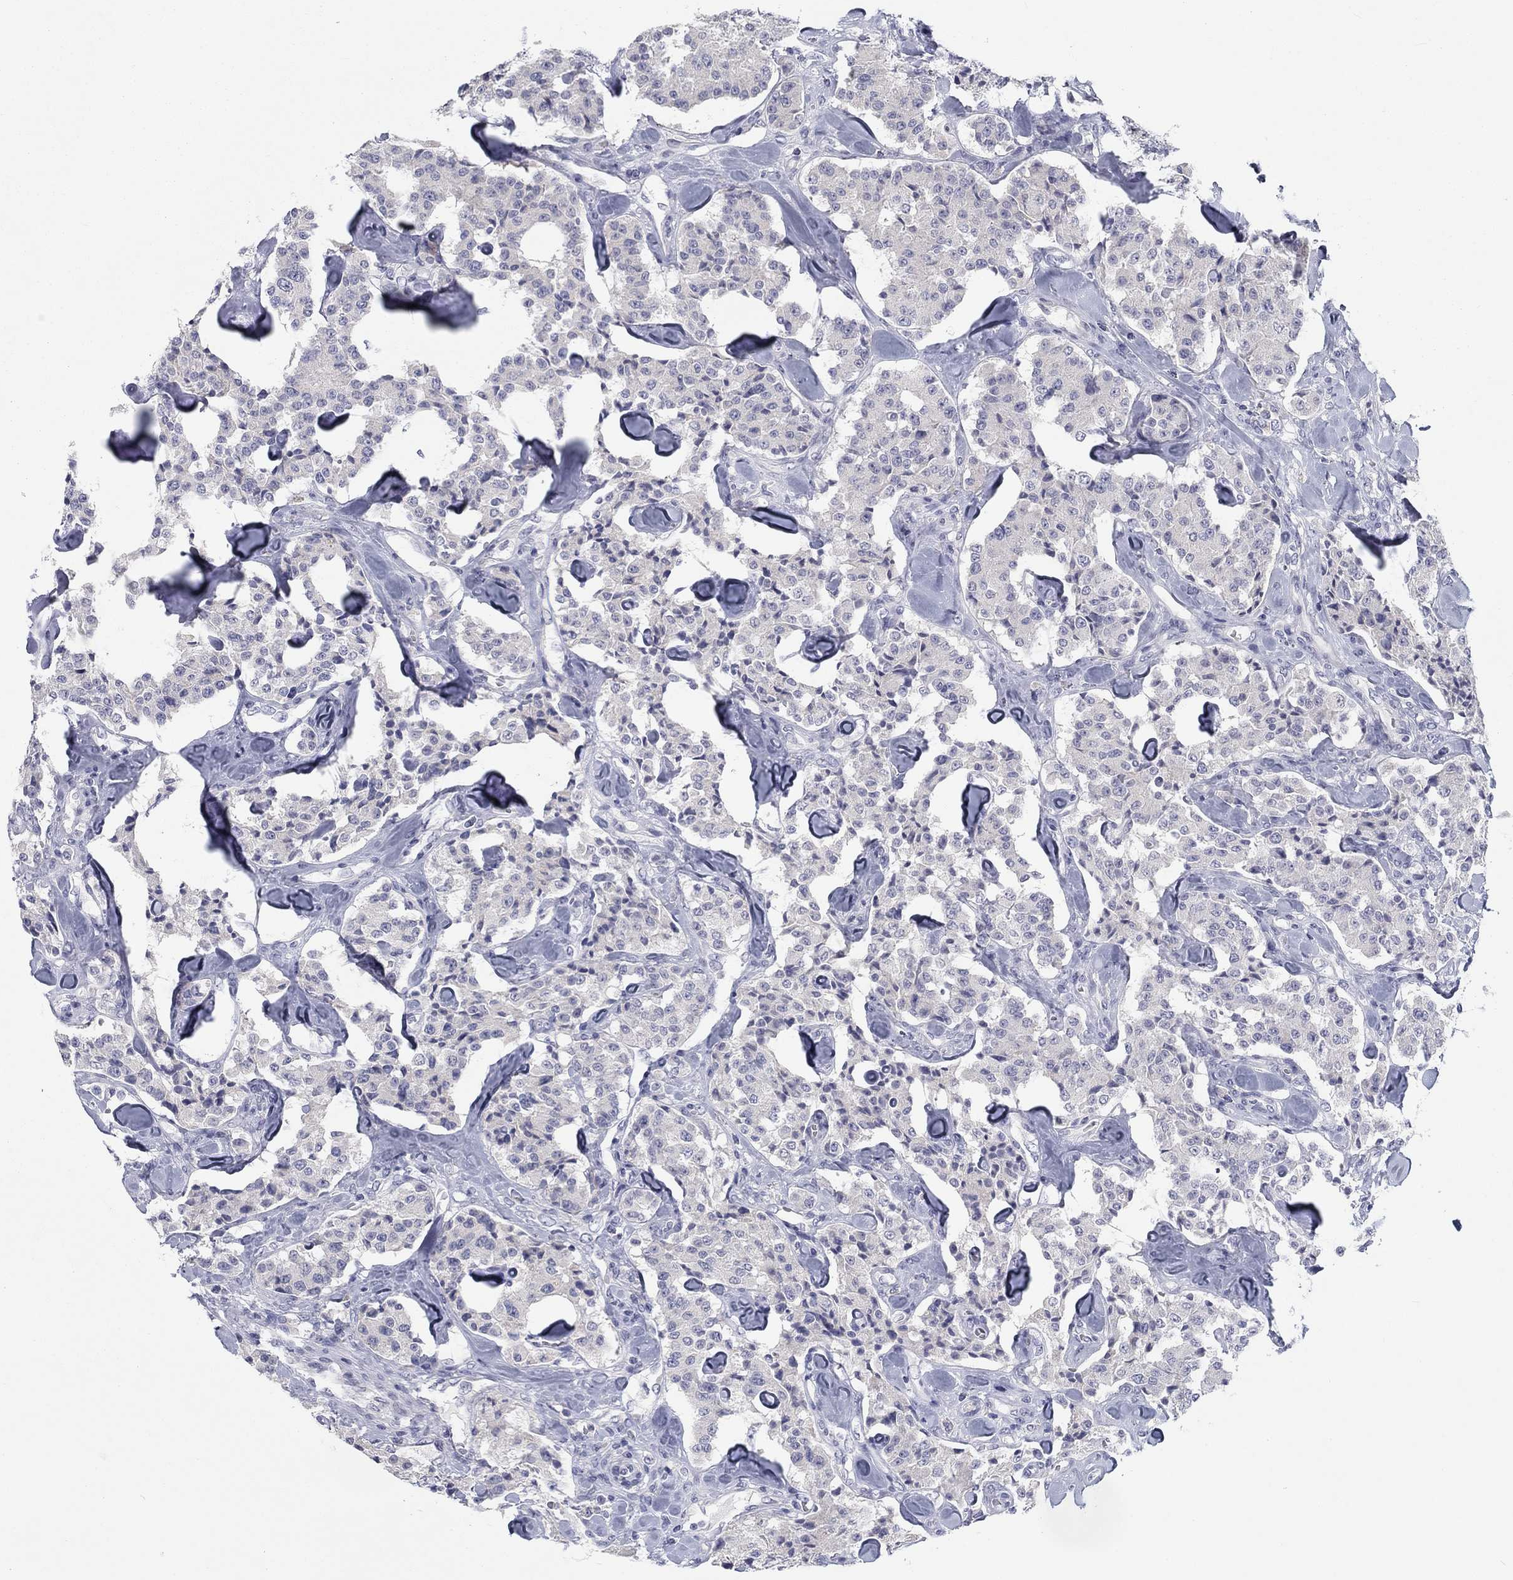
{"staining": {"intensity": "negative", "quantity": "none", "location": "none"}, "tissue": "carcinoid", "cell_type": "Tumor cells", "image_type": "cancer", "snomed": [{"axis": "morphology", "description": "Carcinoid, malignant, NOS"}, {"axis": "topography", "description": "Pancreas"}], "caption": "DAB immunohistochemical staining of human carcinoid (malignant) demonstrates no significant staining in tumor cells.", "gene": "CALB1", "patient": {"sex": "male", "age": 41}}